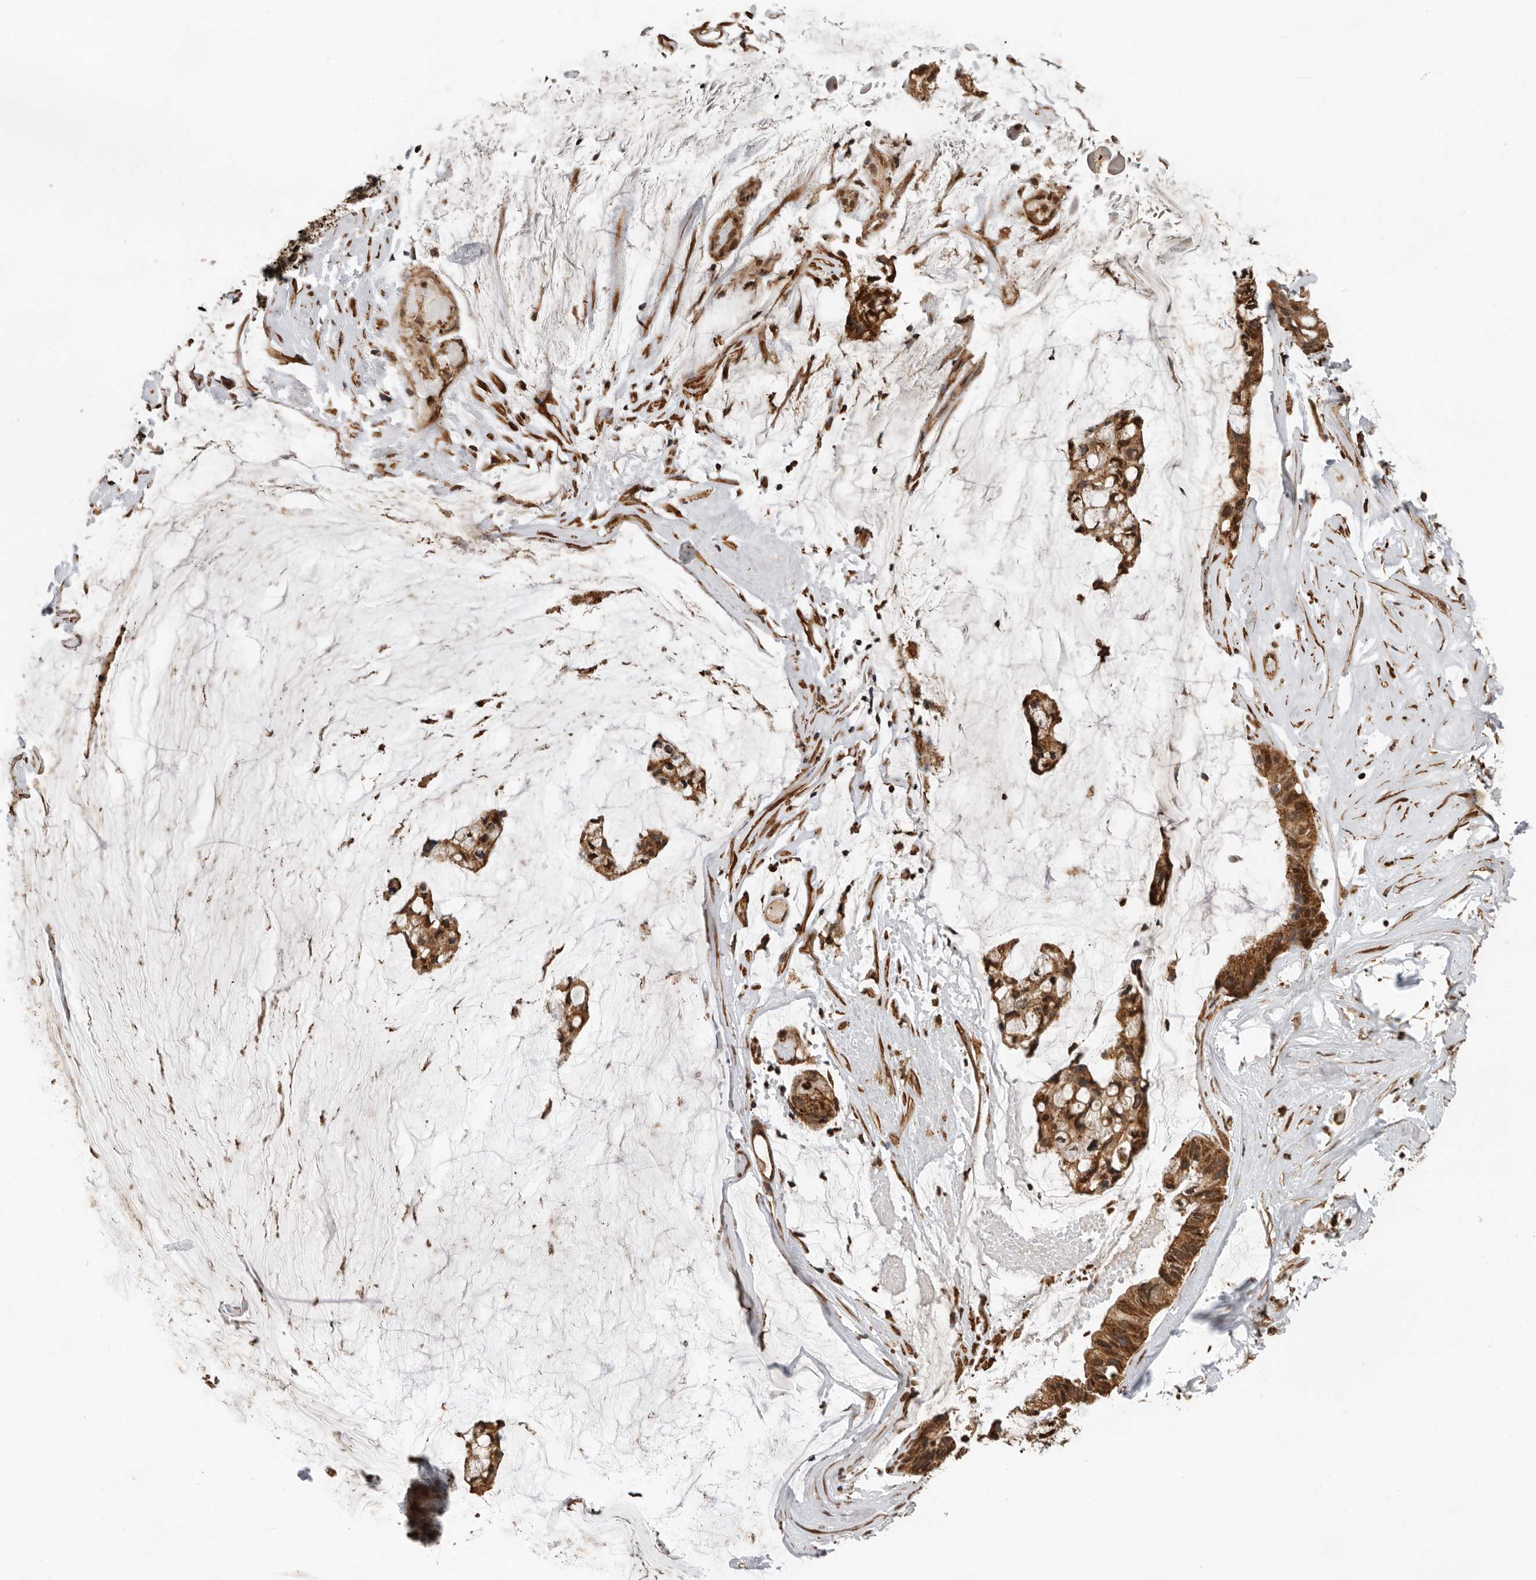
{"staining": {"intensity": "strong", "quantity": ">75%", "location": "cytoplasmic/membranous"}, "tissue": "ovarian cancer", "cell_type": "Tumor cells", "image_type": "cancer", "snomed": [{"axis": "morphology", "description": "Cystadenocarcinoma, mucinous, NOS"}, {"axis": "topography", "description": "Ovary"}], "caption": "IHC image of neoplastic tissue: human ovarian cancer stained using IHC exhibits high levels of strong protein expression localized specifically in the cytoplasmic/membranous of tumor cells, appearing as a cytoplasmic/membranous brown color.", "gene": "RNF157", "patient": {"sex": "female", "age": 39}}